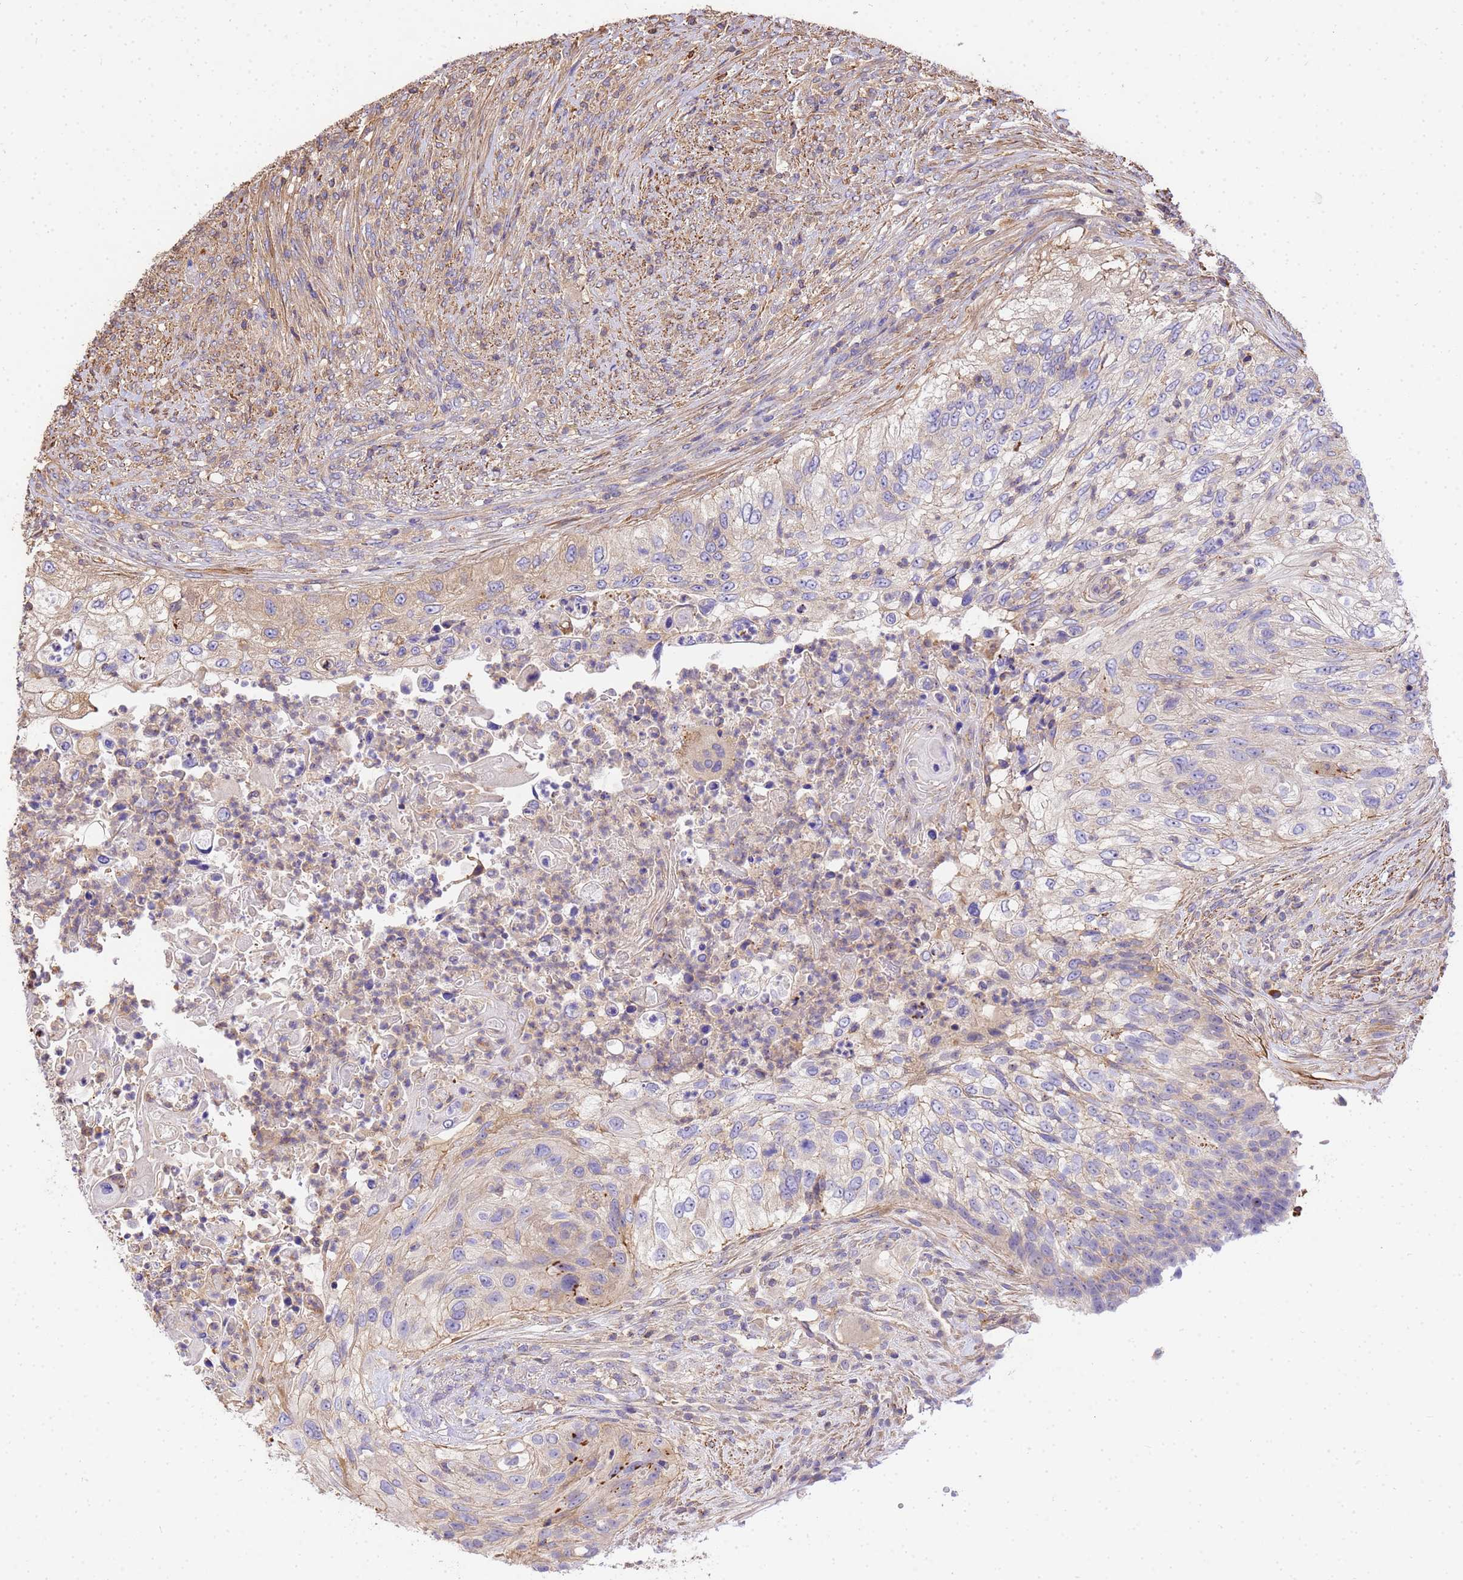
{"staining": {"intensity": "moderate", "quantity": "<25%", "location": "cytoplasmic/membranous"}, "tissue": "urothelial cancer", "cell_type": "Tumor cells", "image_type": "cancer", "snomed": [{"axis": "morphology", "description": "Urothelial carcinoma, High grade"}, {"axis": "topography", "description": "Urinary bladder"}], "caption": "Immunohistochemical staining of human urothelial carcinoma (high-grade) reveals low levels of moderate cytoplasmic/membranous expression in about <25% of tumor cells. The staining is performed using DAB brown chromogen to label protein expression. The nuclei are counter-stained blue using hematoxylin.", "gene": "WDR64", "patient": {"sex": "female", "age": 60}}